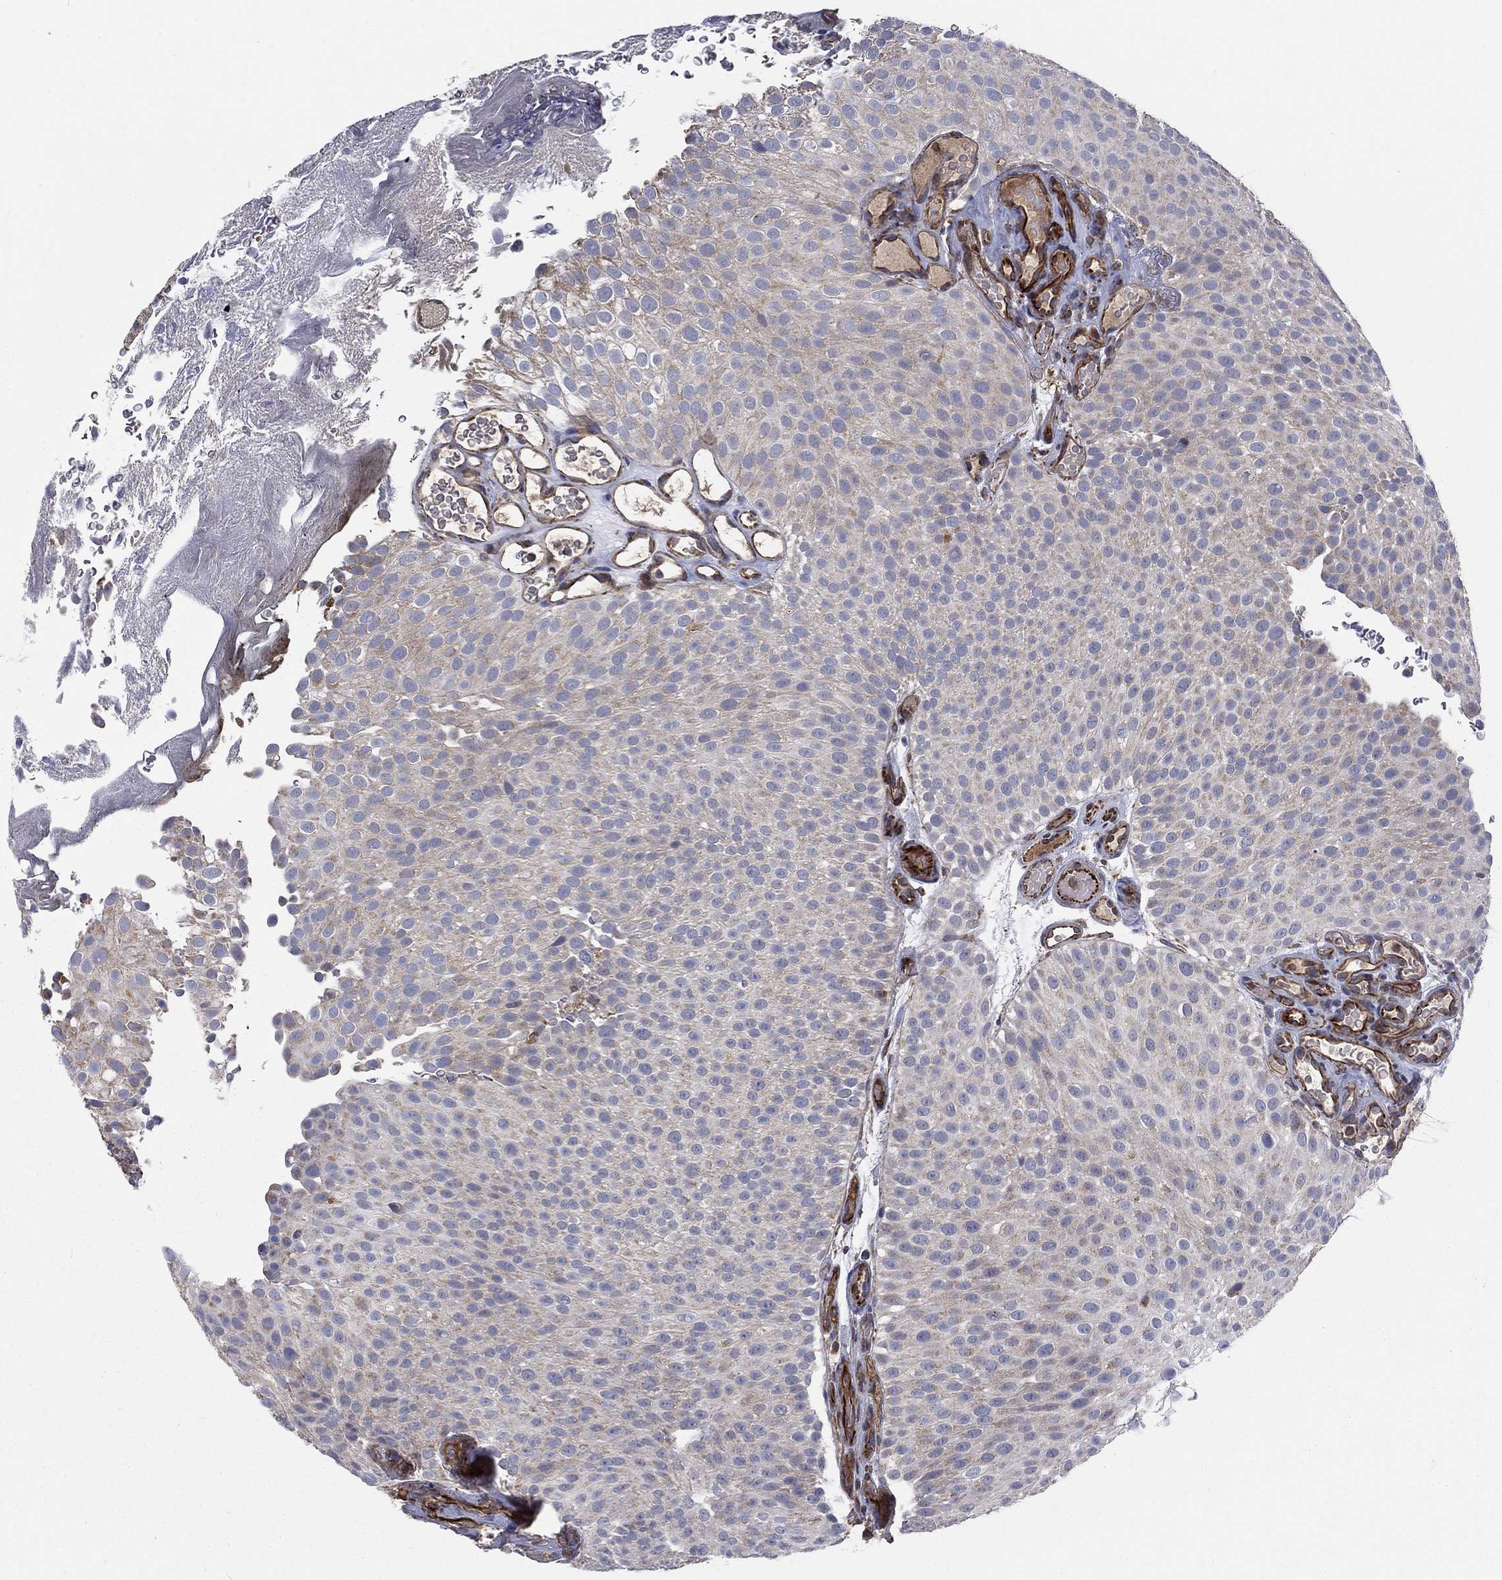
{"staining": {"intensity": "weak", "quantity": "25%-75%", "location": "cytoplasmic/membranous"}, "tissue": "urothelial cancer", "cell_type": "Tumor cells", "image_type": "cancer", "snomed": [{"axis": "morphology", "description": "Urothelial carcinoma, Low grade"}, {"axis": "topography", "description": "Urinary bladder"}], "caption": "The immunohistochemical stain shows weak cytoplasmic/membranous positivity in tumor cells of low-grade urothelial carcinoma tissue.", "gene": "NDUFC1", "patient": {"sex": "male", "age": 78}}